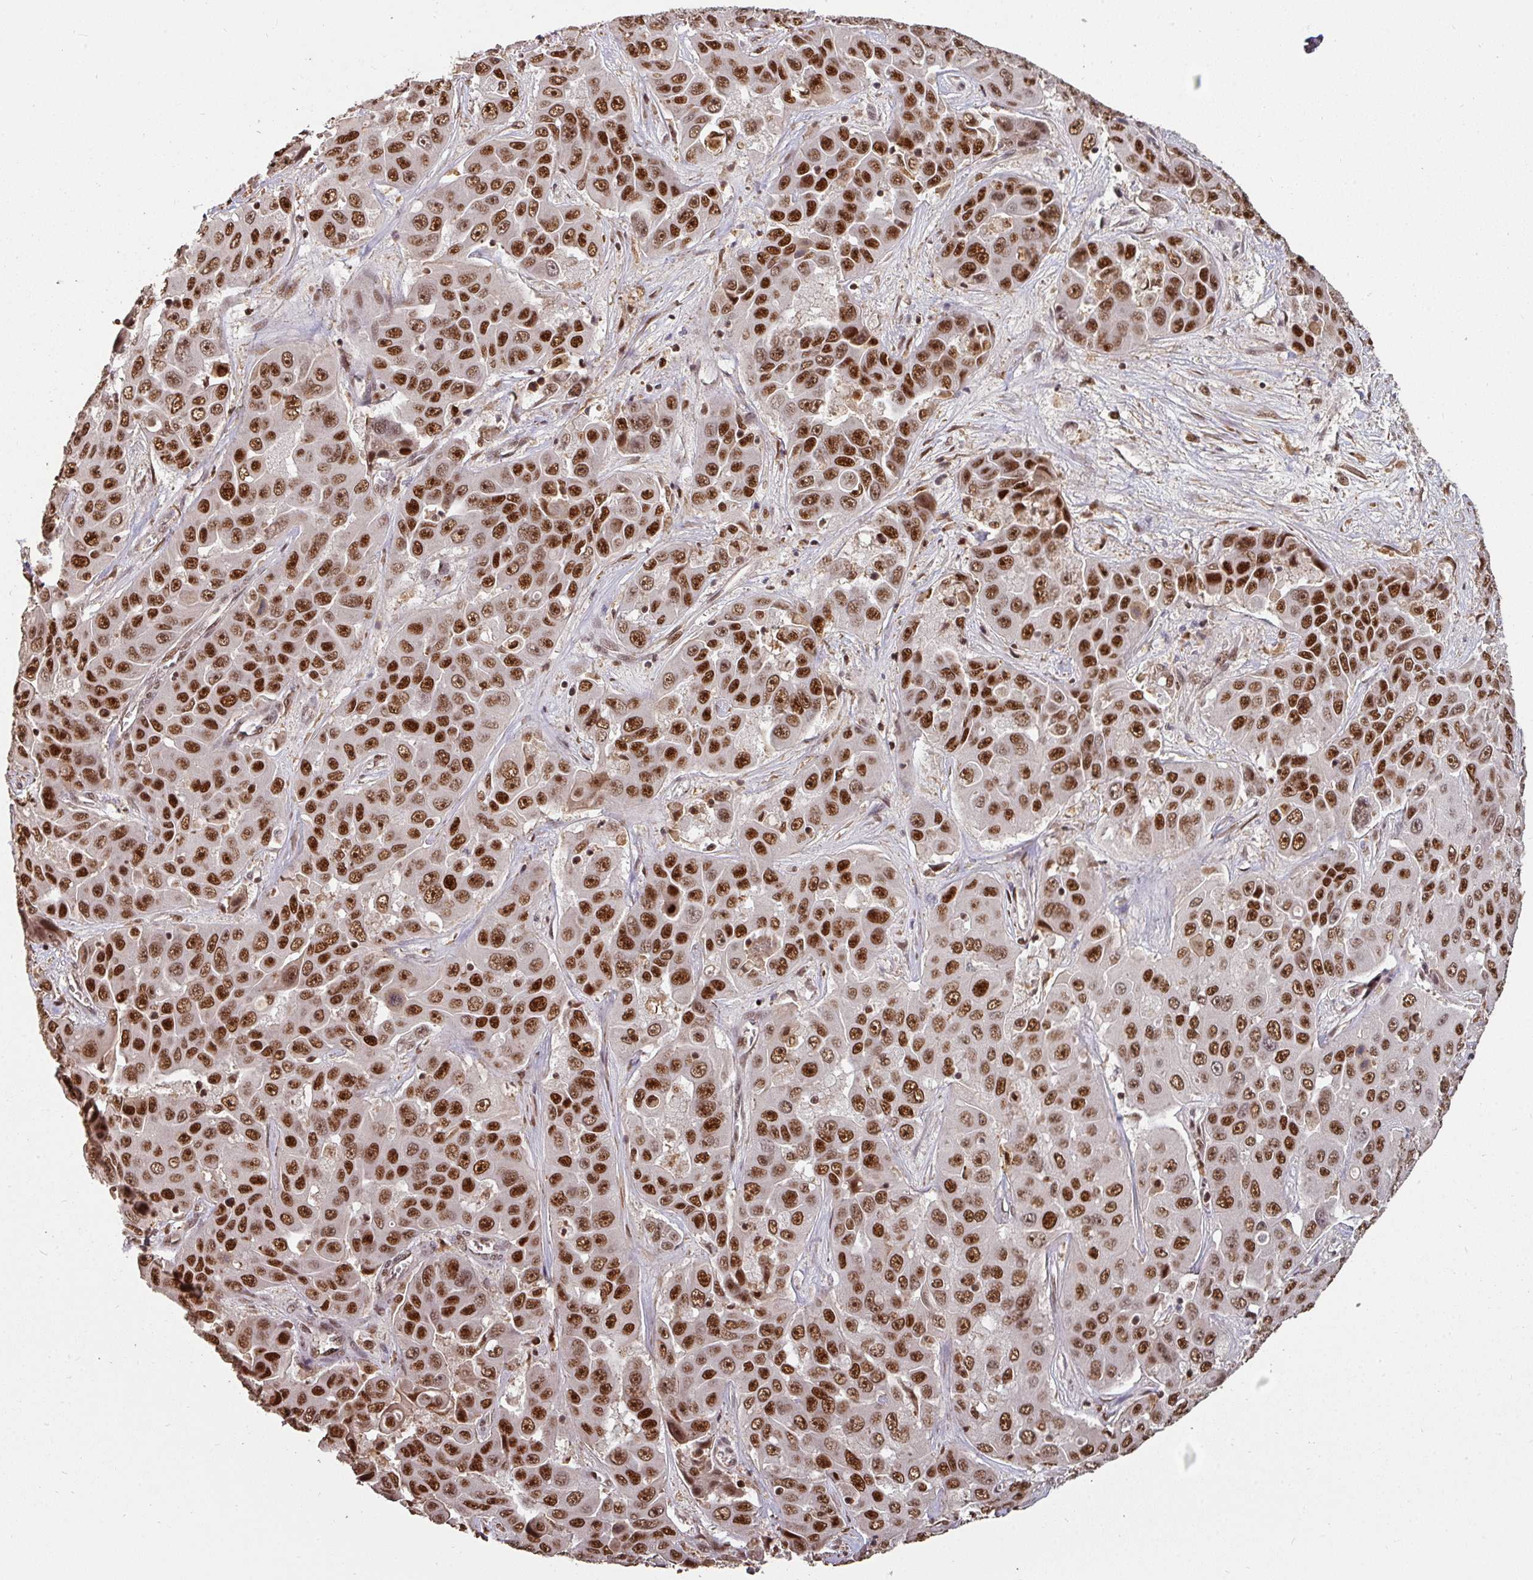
{"staining": {"intensity": "strong", "quantity": ">75%", "location": "nuclear"}, "tissue": "liver cancer", "cell_type": "Tumor cells", "image_type": "cancer", "snomed": [{"axis": "morphology", "description": "Cholangiocarcinoma"}, {"axis": "topography", "description": "Liver"}], "caption": "Protein staining of cholangiocarcinoma (liver) tissue exhibits strong nuclear positivity in about >75% of tumor cells. (brown staining indicates protein expression, while blue staining denotes nuclei).", "gene": "POLD1", "patient": {"sex": "female", "age": 52}}